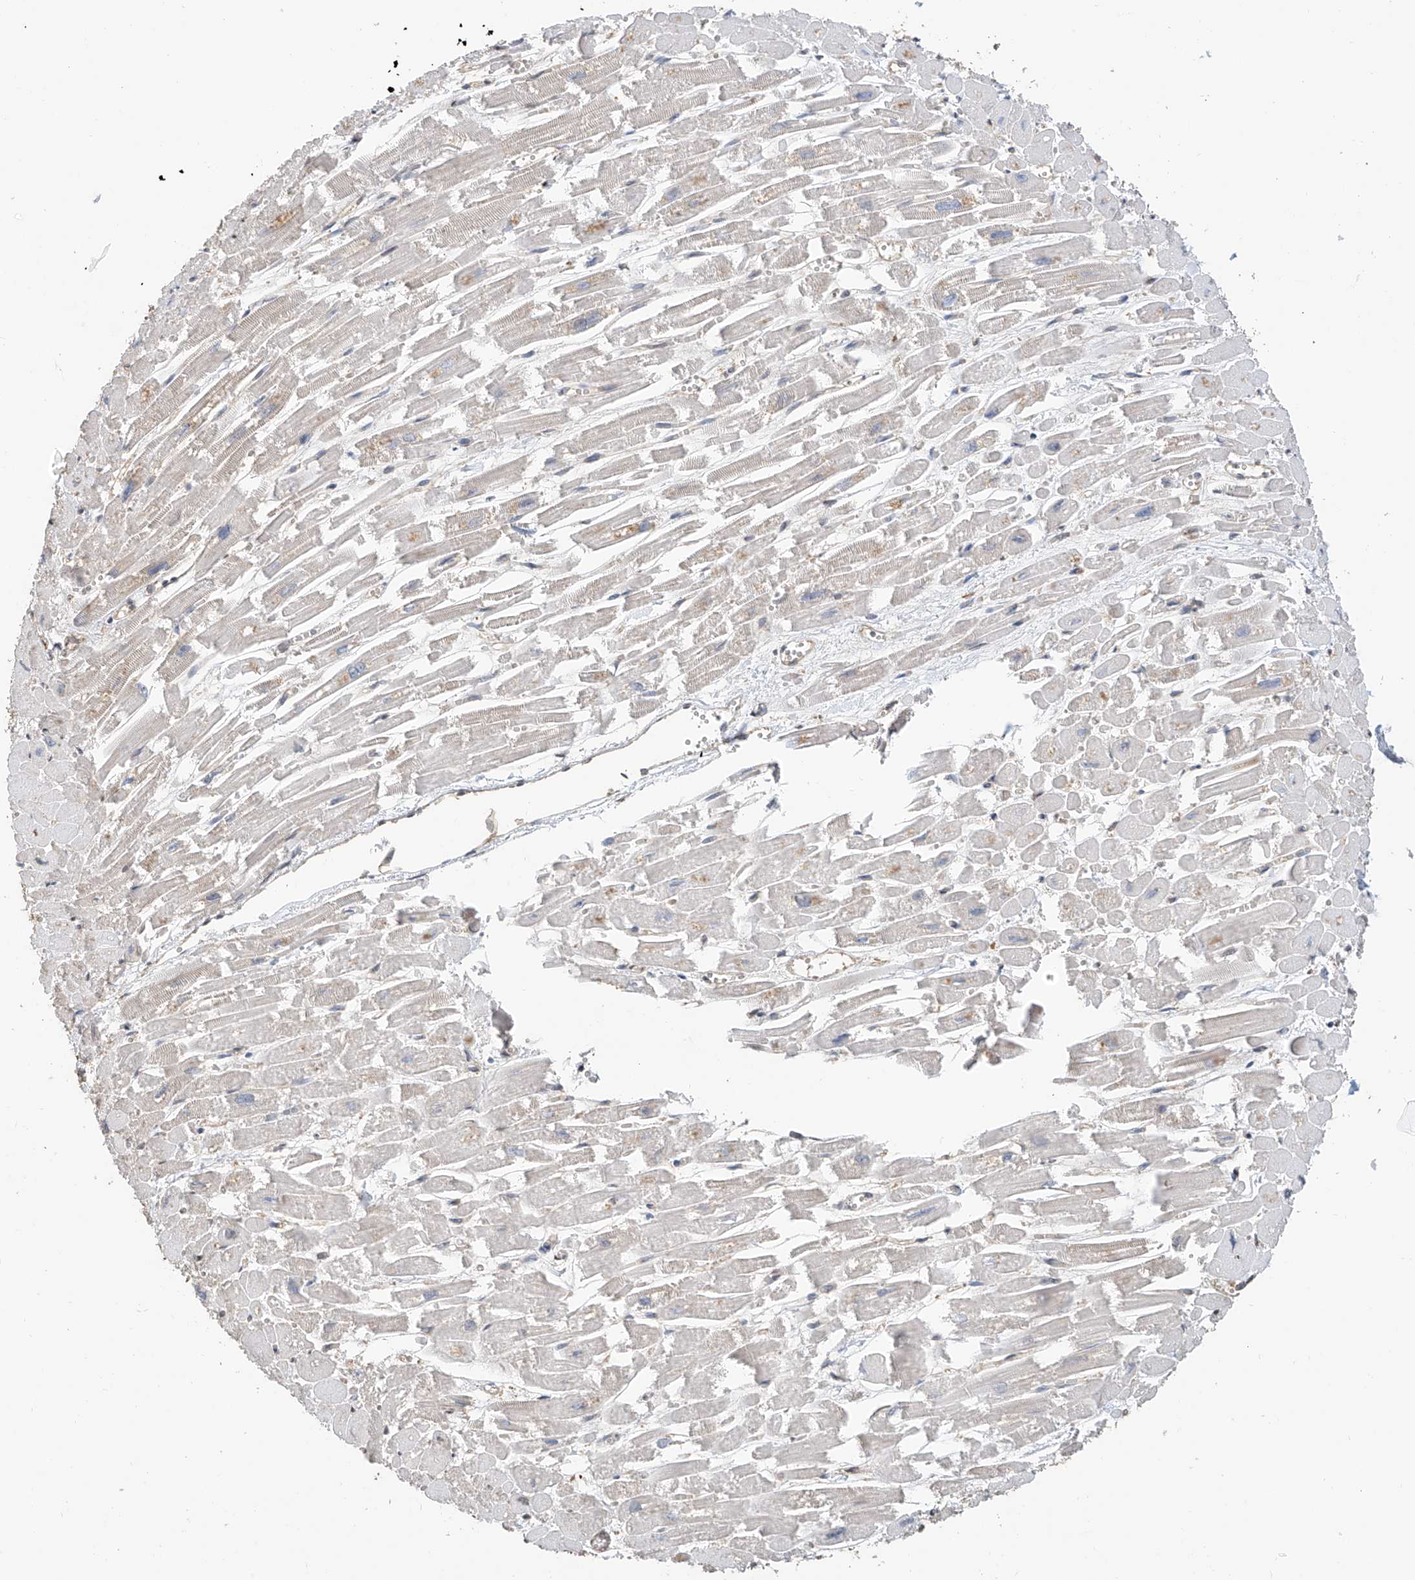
{"staining": {"intensity": "negative", "quantity": "none", "location": "none"}, "tissue": "heart muscle", "cell_type": "Cardiomyocytes", "image_type": "normal", "snomed": [{"axis": "morphology", "description": "Normal tissue, NOS"}, {"axis": "topography", "description": "Heart"}], "caption": "A histopathology image of heart muscle stained for a protein demonstrates no brown staining in cardiomyocytes.", "gene": "C1orf131", "patient": {"sex": "male", "age": 54}}